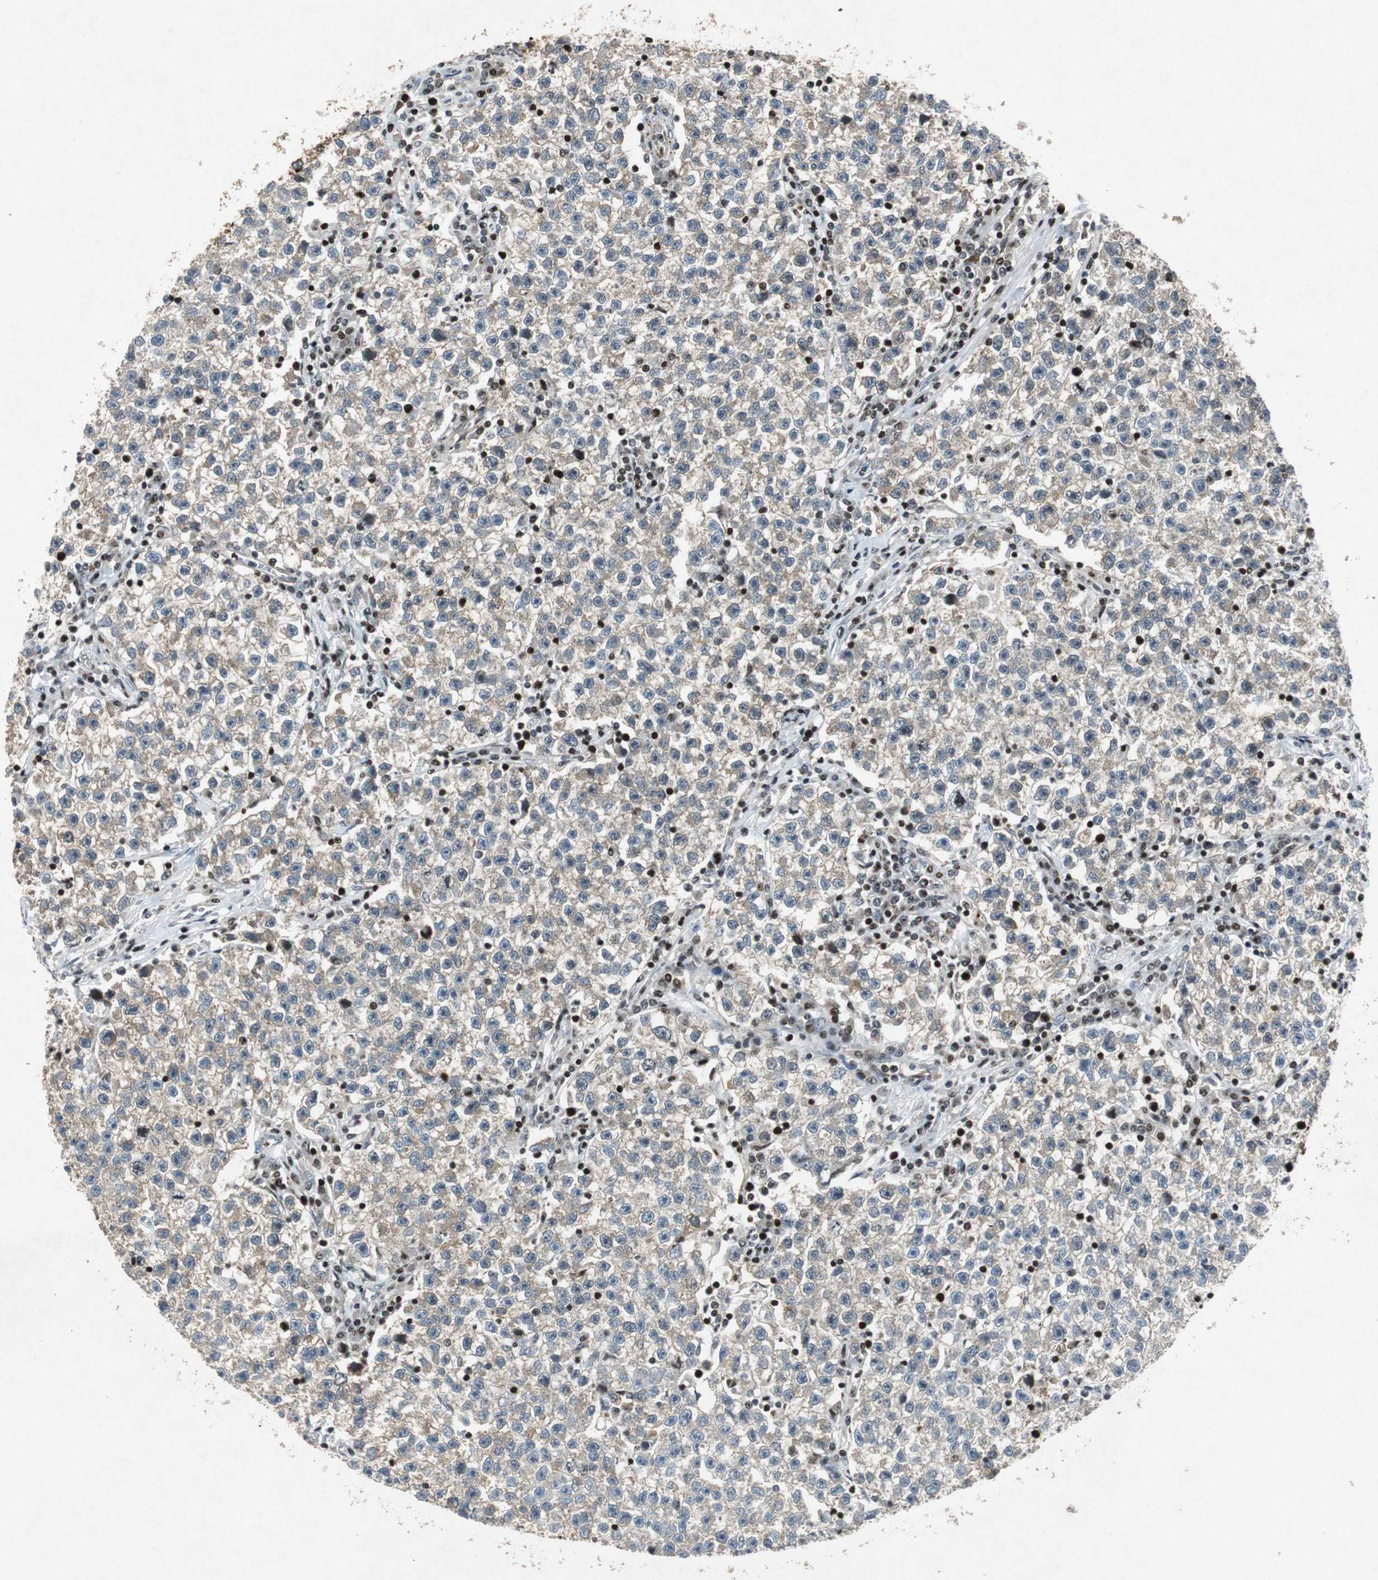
{"staining": {"intensity": "weak", "quantity": "25%-75%", "location": "cytoplasmic/membranous"}, "tissue": "testis cancer", "cell_type": "Tumor cells", "image_type": "cancer", "snomed": [{"axis": "morphology", "description": "Seminoma, NOS"}, {"axis": "topography", "description": "Testis"}], "caption": "Protein analysis of testis cancer tissue shows weak cytoplasmic/membranous expression in about 25%-75% of tumor cells. (Brightfield microscopy of DAB IHC at high magnification).", "gene": "TUBA4A", "patient": {"sex": "male", "age": 22}}